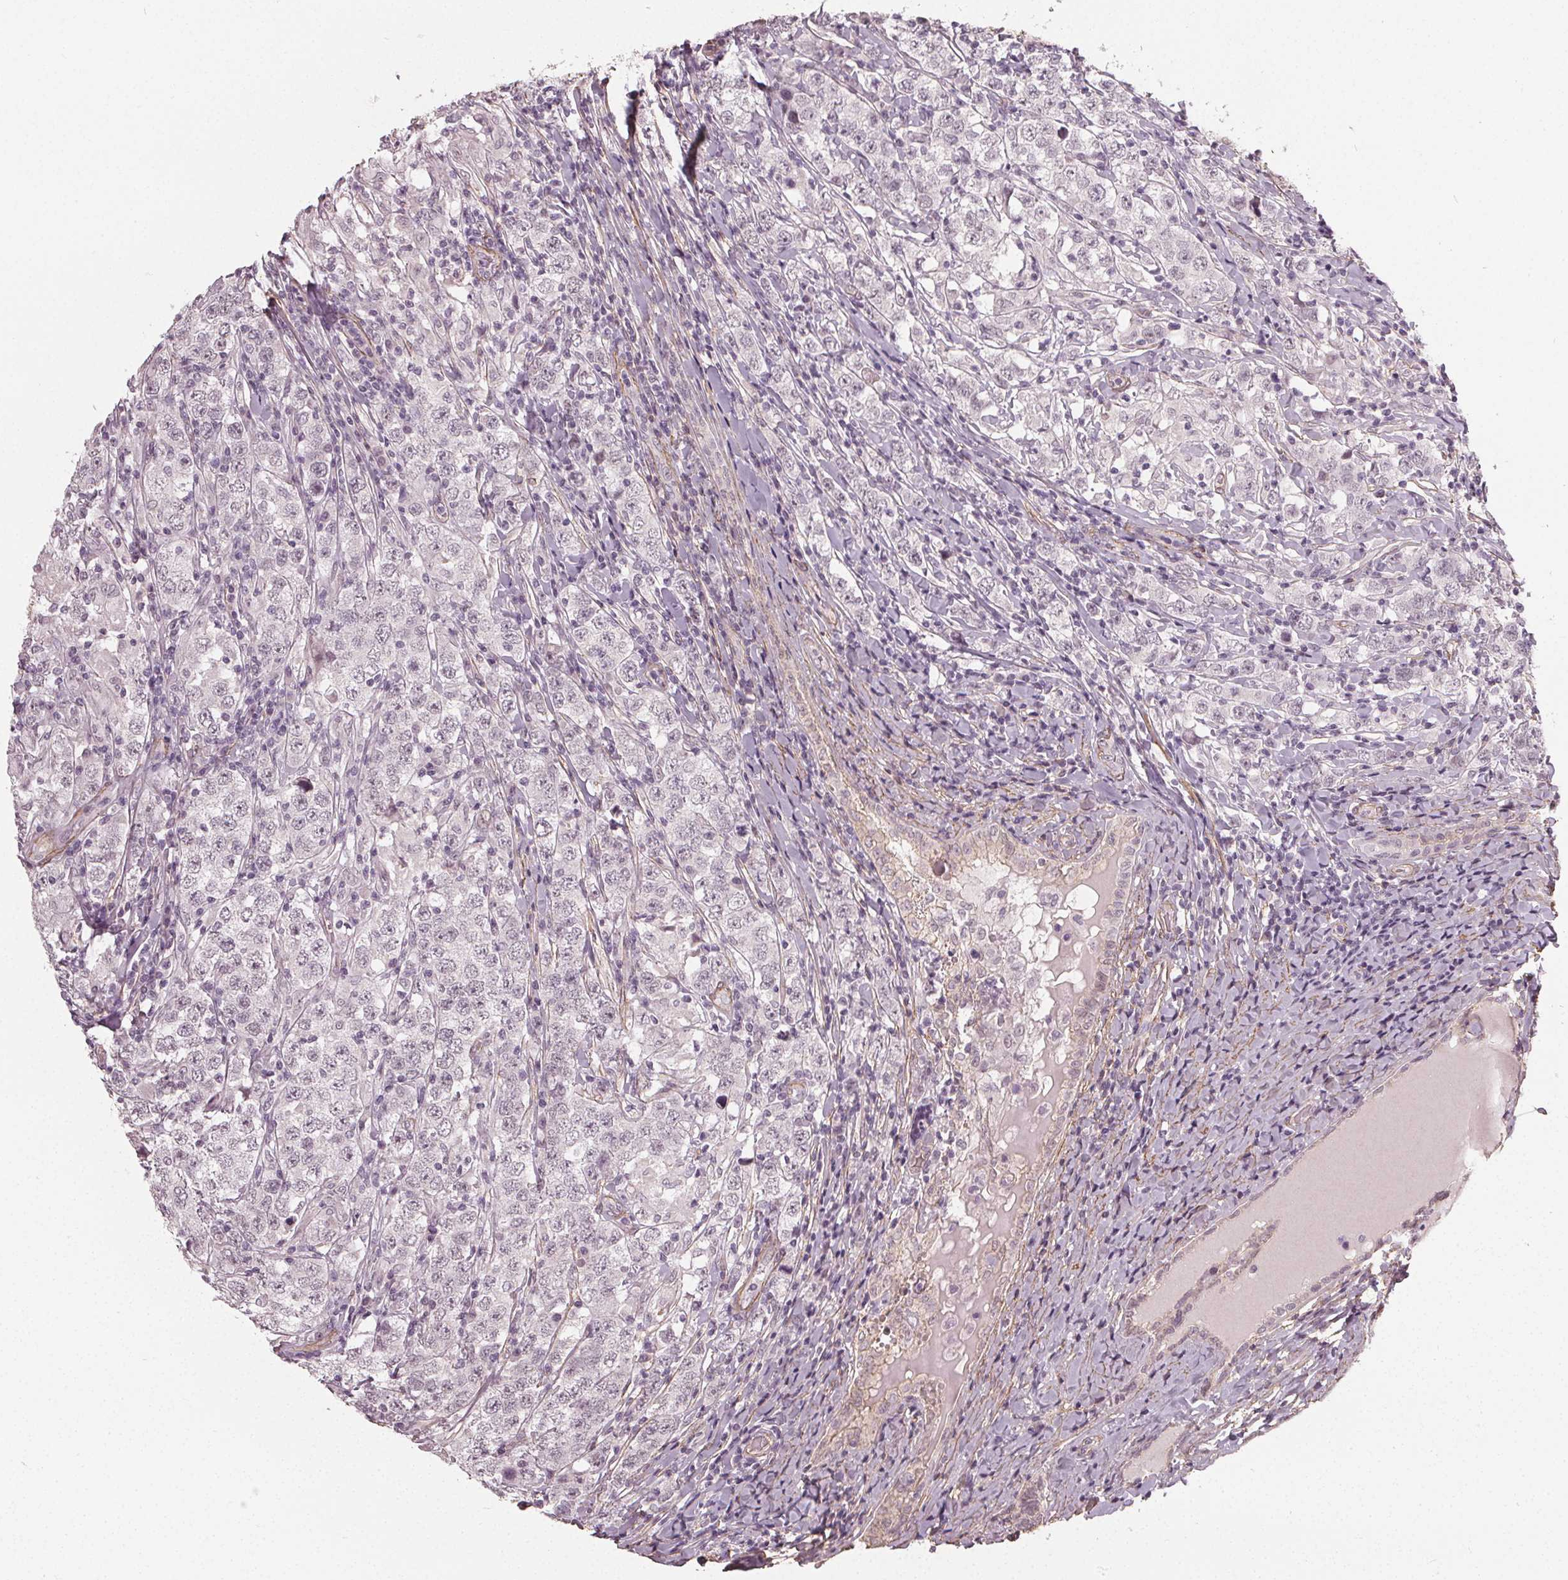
{"staining": {"intensity": "weak", "quantity": "<25%", "location": "nuclear"}, "tissue": "testis cancer", "cell_type": "Tumor cells", "image_type": "cancer", "snomed": [{"axis": "morphology", "description": "Seminoma, NOS"}, {"axis": "morphology", "description": "Carcinoma, Embryonal, NOS"}, {"axis": "topography", "description": "Testis"}], "caption": "Micrograph shows no significant protein positivity in tumor cells of testis cancer (embryonal carcinoma).", "gene": "PKP1", "patient": {"sex": "male", "age": 41}}